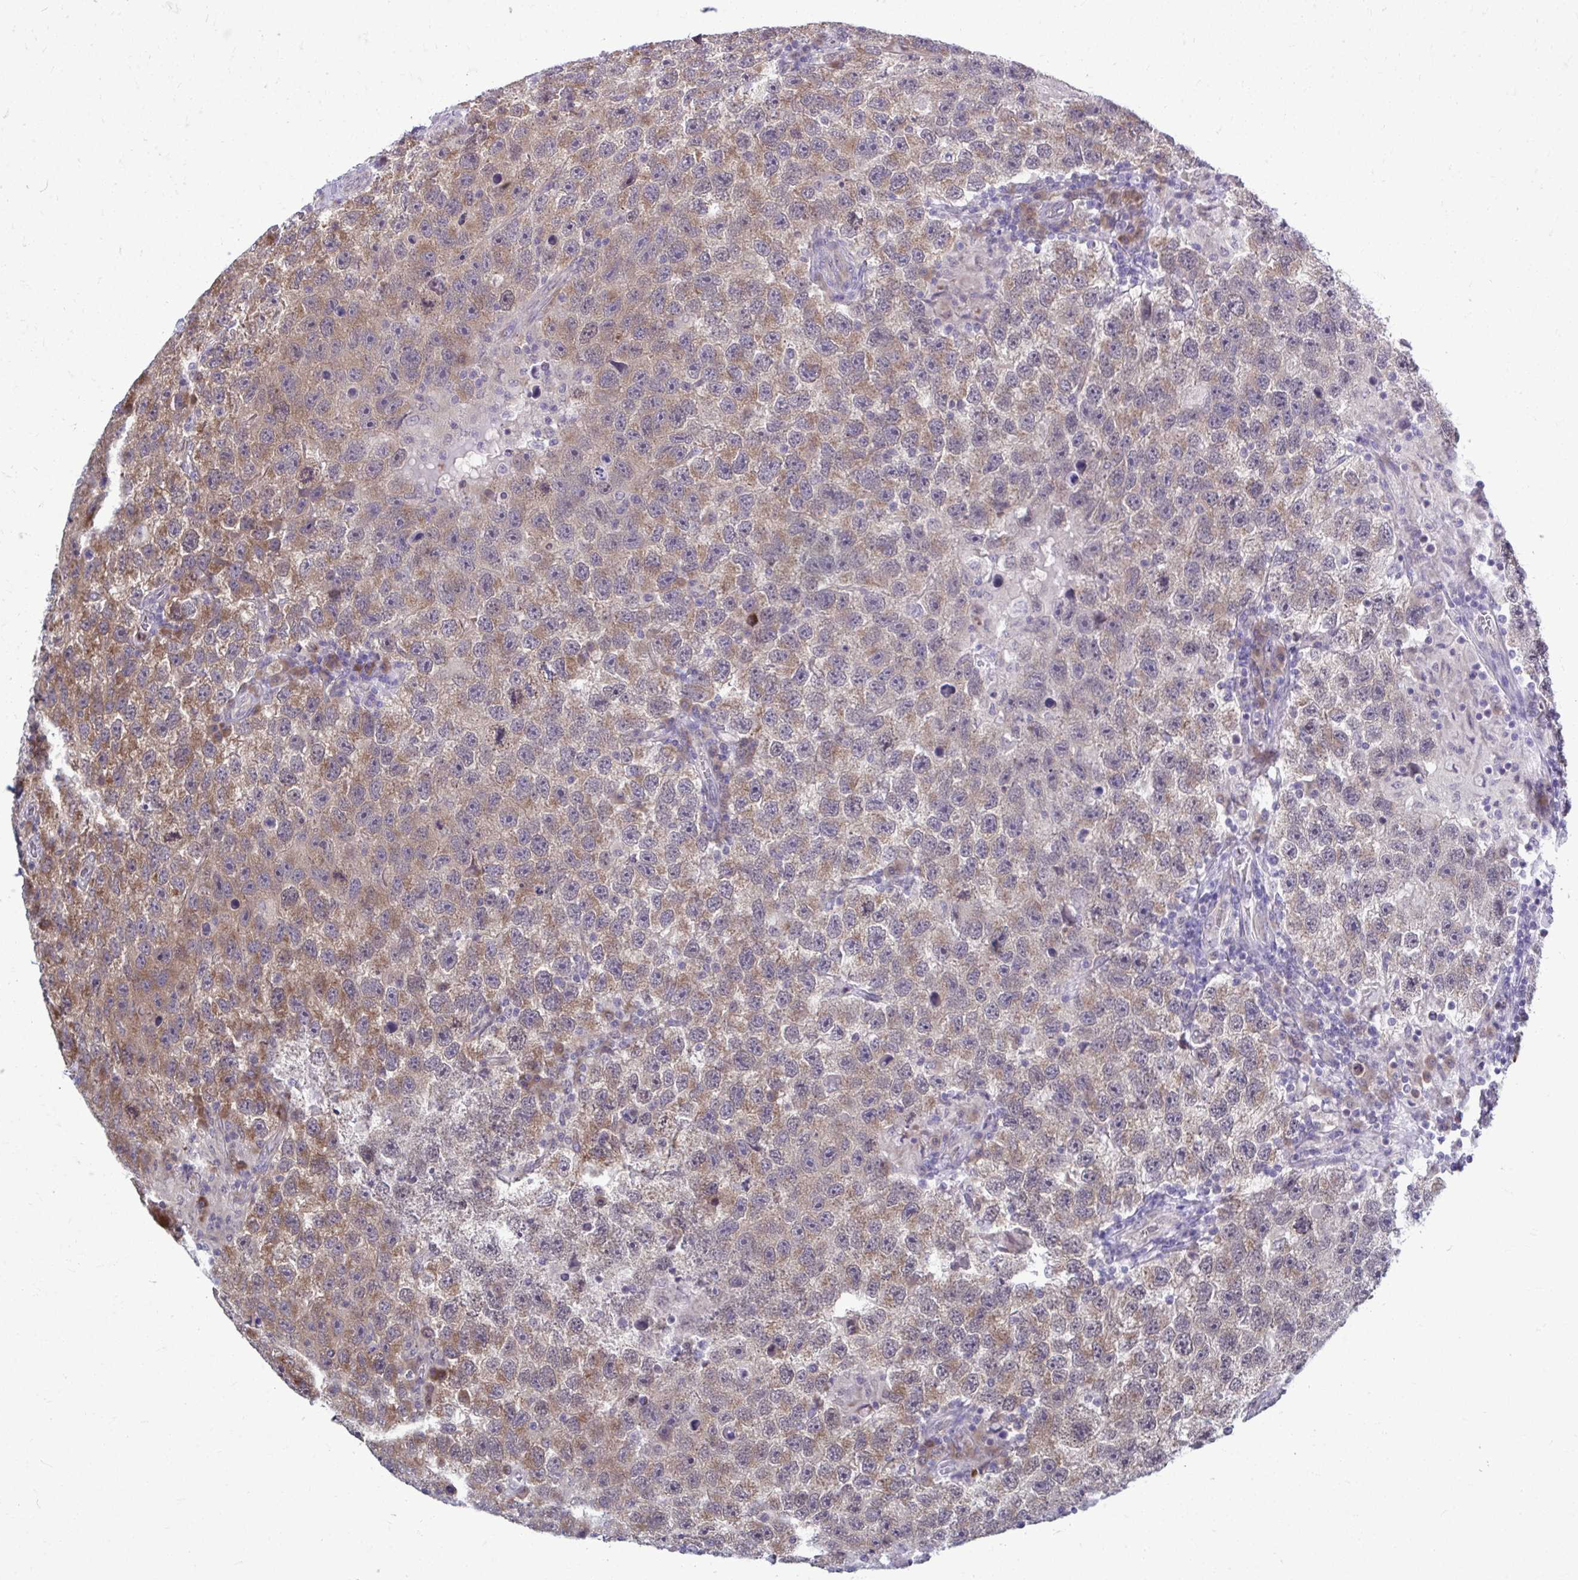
{"staining": {"intensity": "moderate", "quantity": ">75%", "location": "cytoplasmic/membranous"}, "tissue": "testis cancer", "cell_type": "Tumor cells", "image_type": "cancer", "snomed": [{"axis": "morphology", "description": "Seminoma, NOS"}, {"axis": "topography", "description": "Testis"}], "caption": "Immunohistochemical staining of seminoma (testis) displays medium levels of moderate cytoplasmic/membranous protein expression in about >75% of tumor cells.", "gene": "SELENON", "patient": {"sex": "male", "age": 26}}